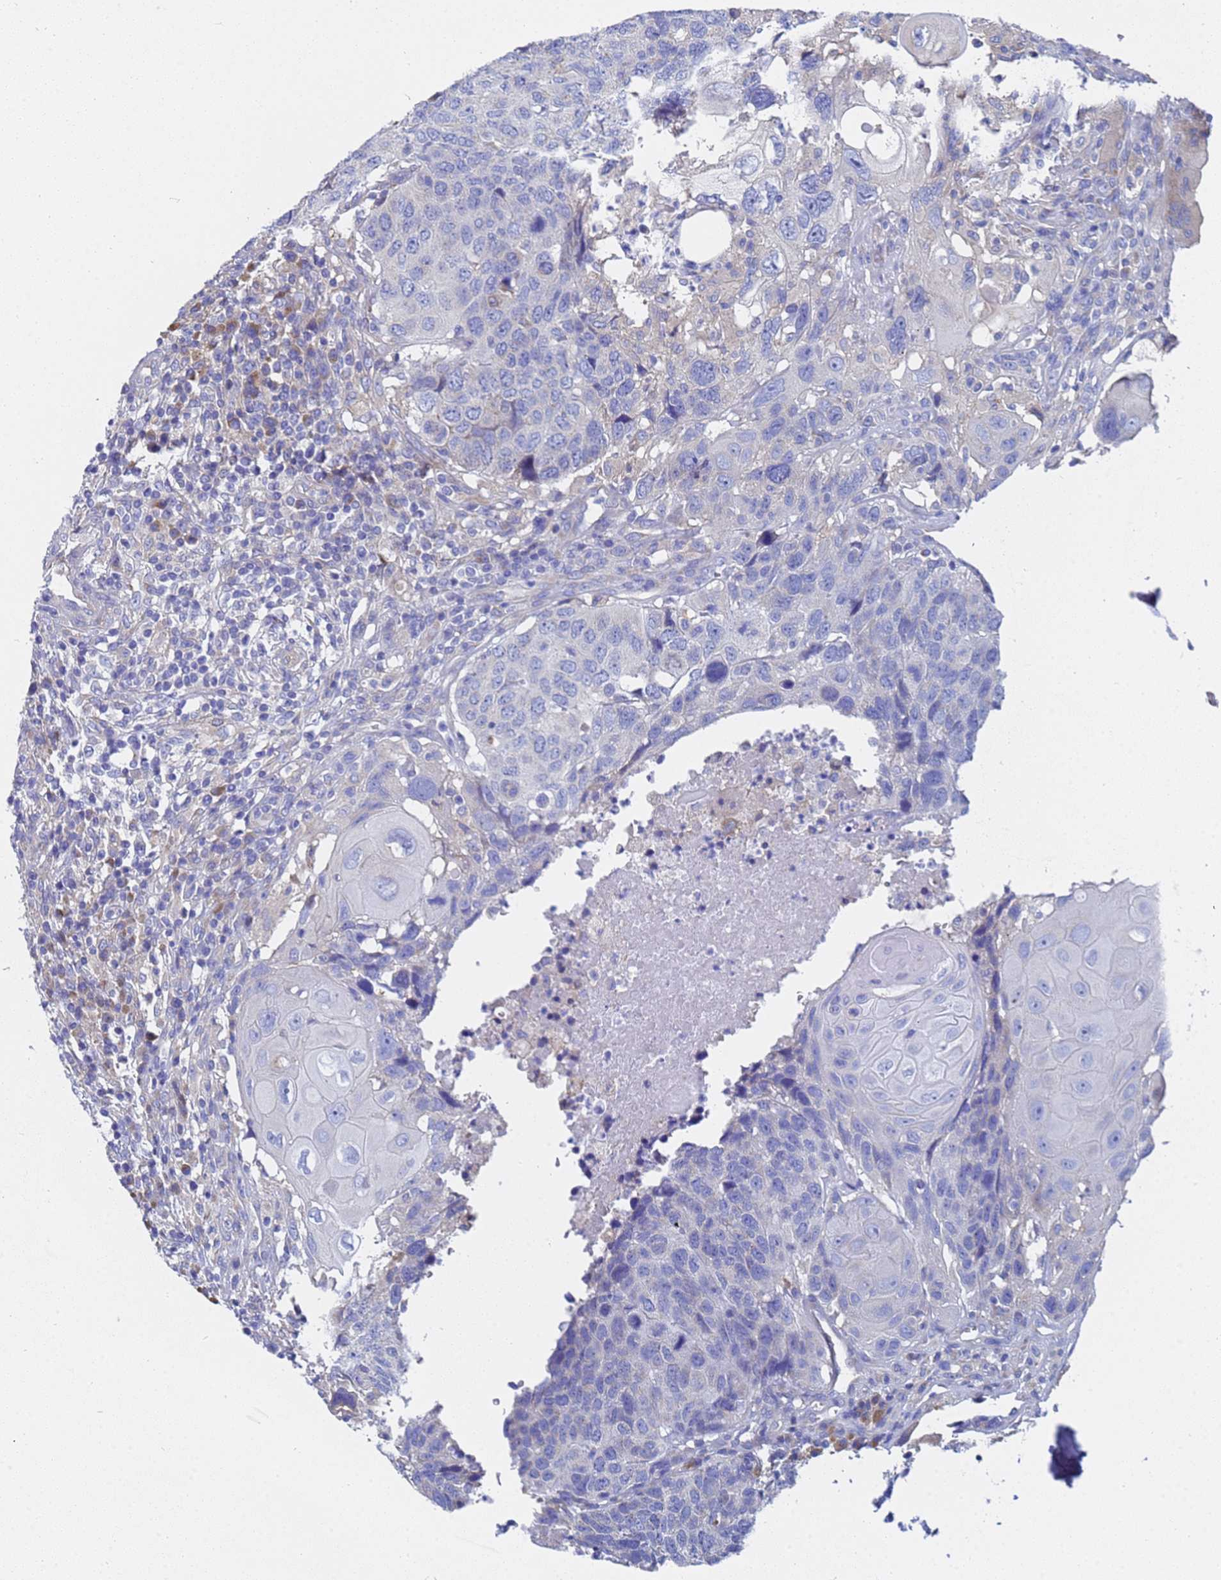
{"staining": {"intensity": "negative", "quantity": "none", "location": "none"}, "tissue": "head and neck cancer", "cell_type": "Tumor cells", "image_type": "cancer", "snomed": [{"axis": "morphology", "description": "Squamous cell carcinoma, NOS"}, {"axis": "topography", "description": "Head-Neck"}], "caption": "Tumor cells show no significant staining in head and neck squamous cell carcinoma.", "gene": "TM4SF4", "patient": {"sex": "male", "age": 66}}